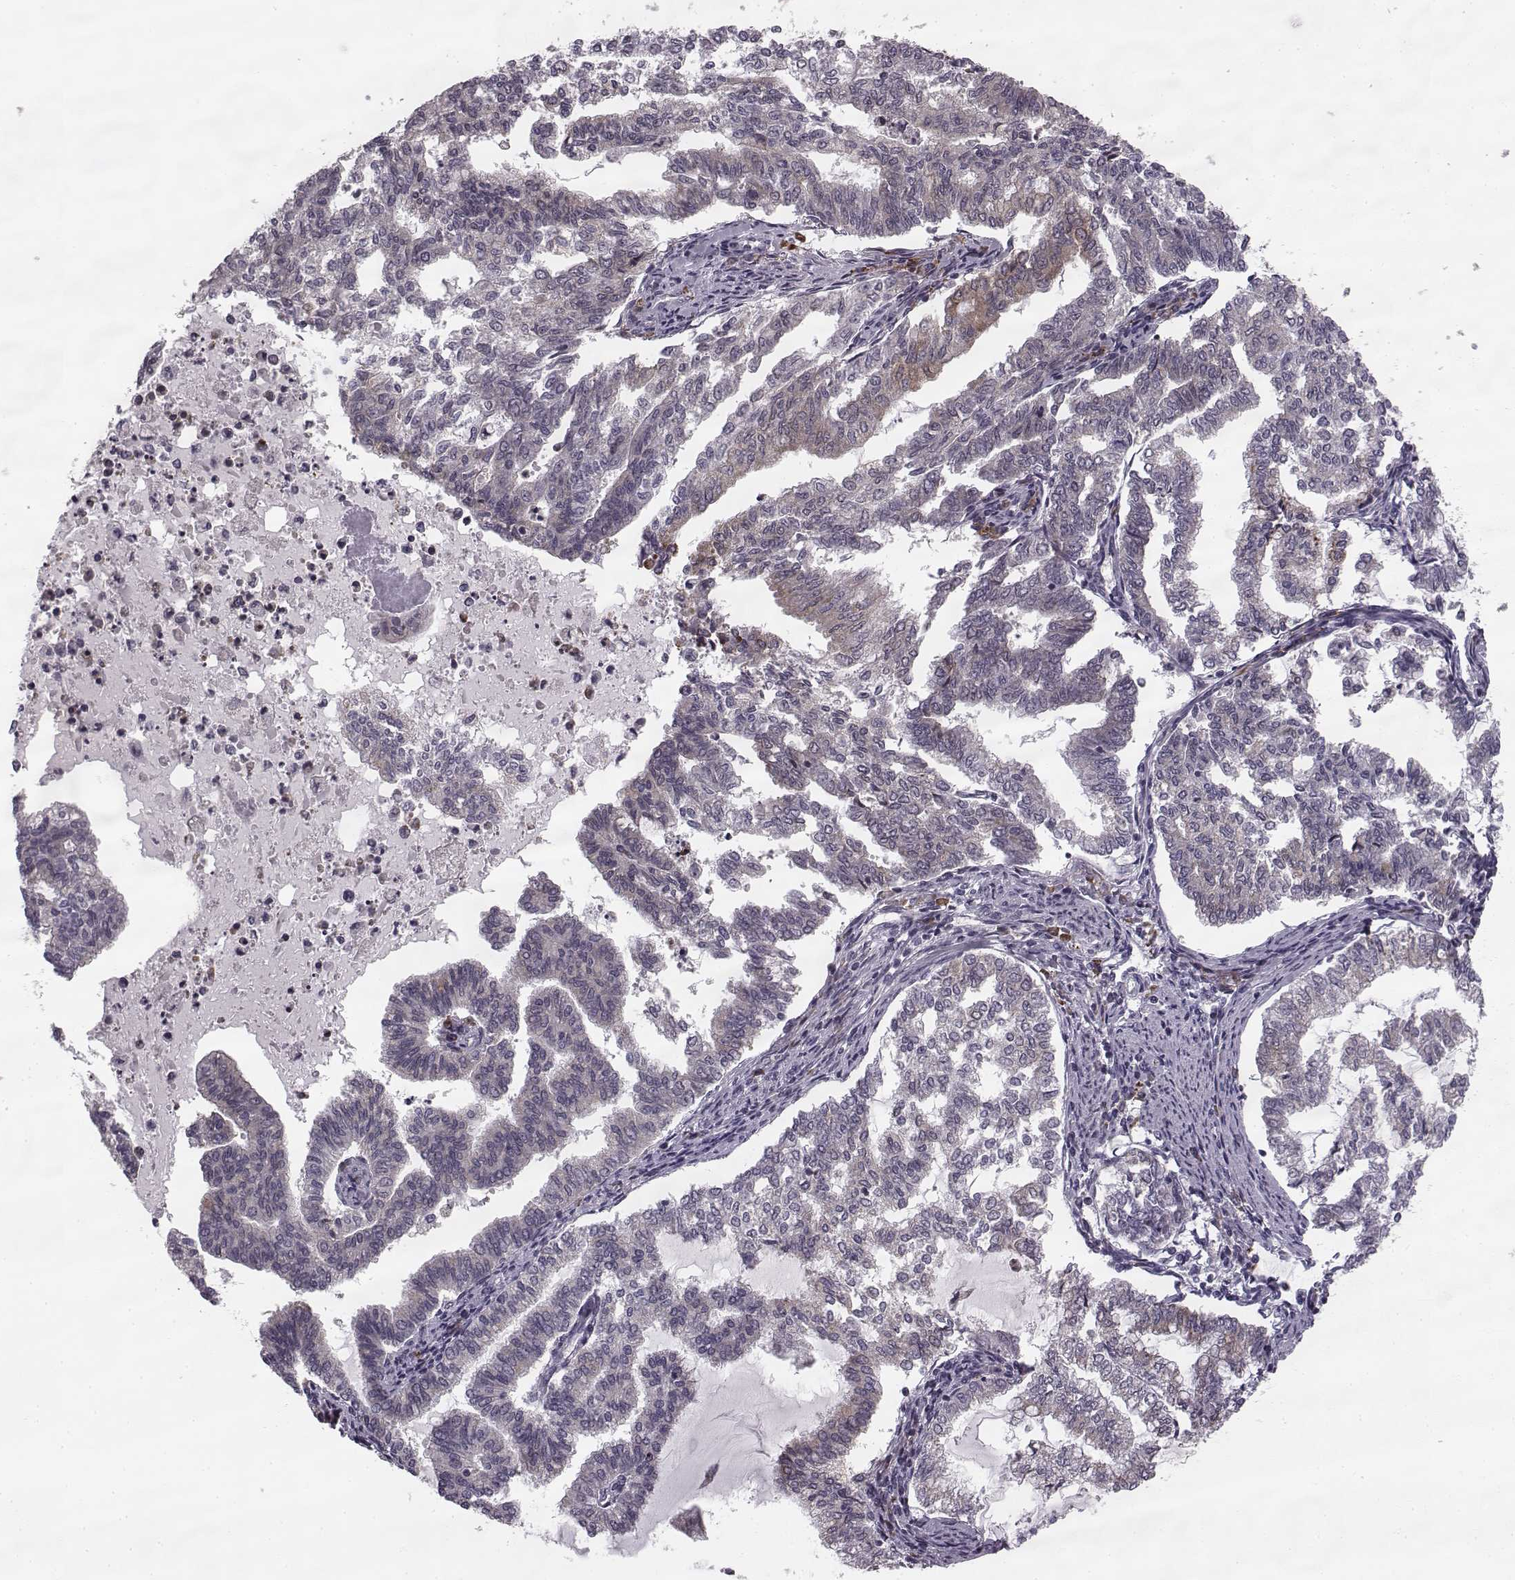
{"staining": {"intensity": "weak", "quantity": "<25%", "location": "cytoplasmic/membranous"}, "tissue": "endometrial cancer", "cell_type": "Tumor cells", "image_type": "cancer", "snomed": [{"axis": "morphology", "description": "Adenocarcinoma, NOS"}, {"axis": "topography", "description": "Endometrium"}], "caption": "Protein analysis of endometrial adenocarcinoma displays no significant staining in tumor cells.", "gene": "FAM234B", "patient": {"sex": "female", "age": 79}}